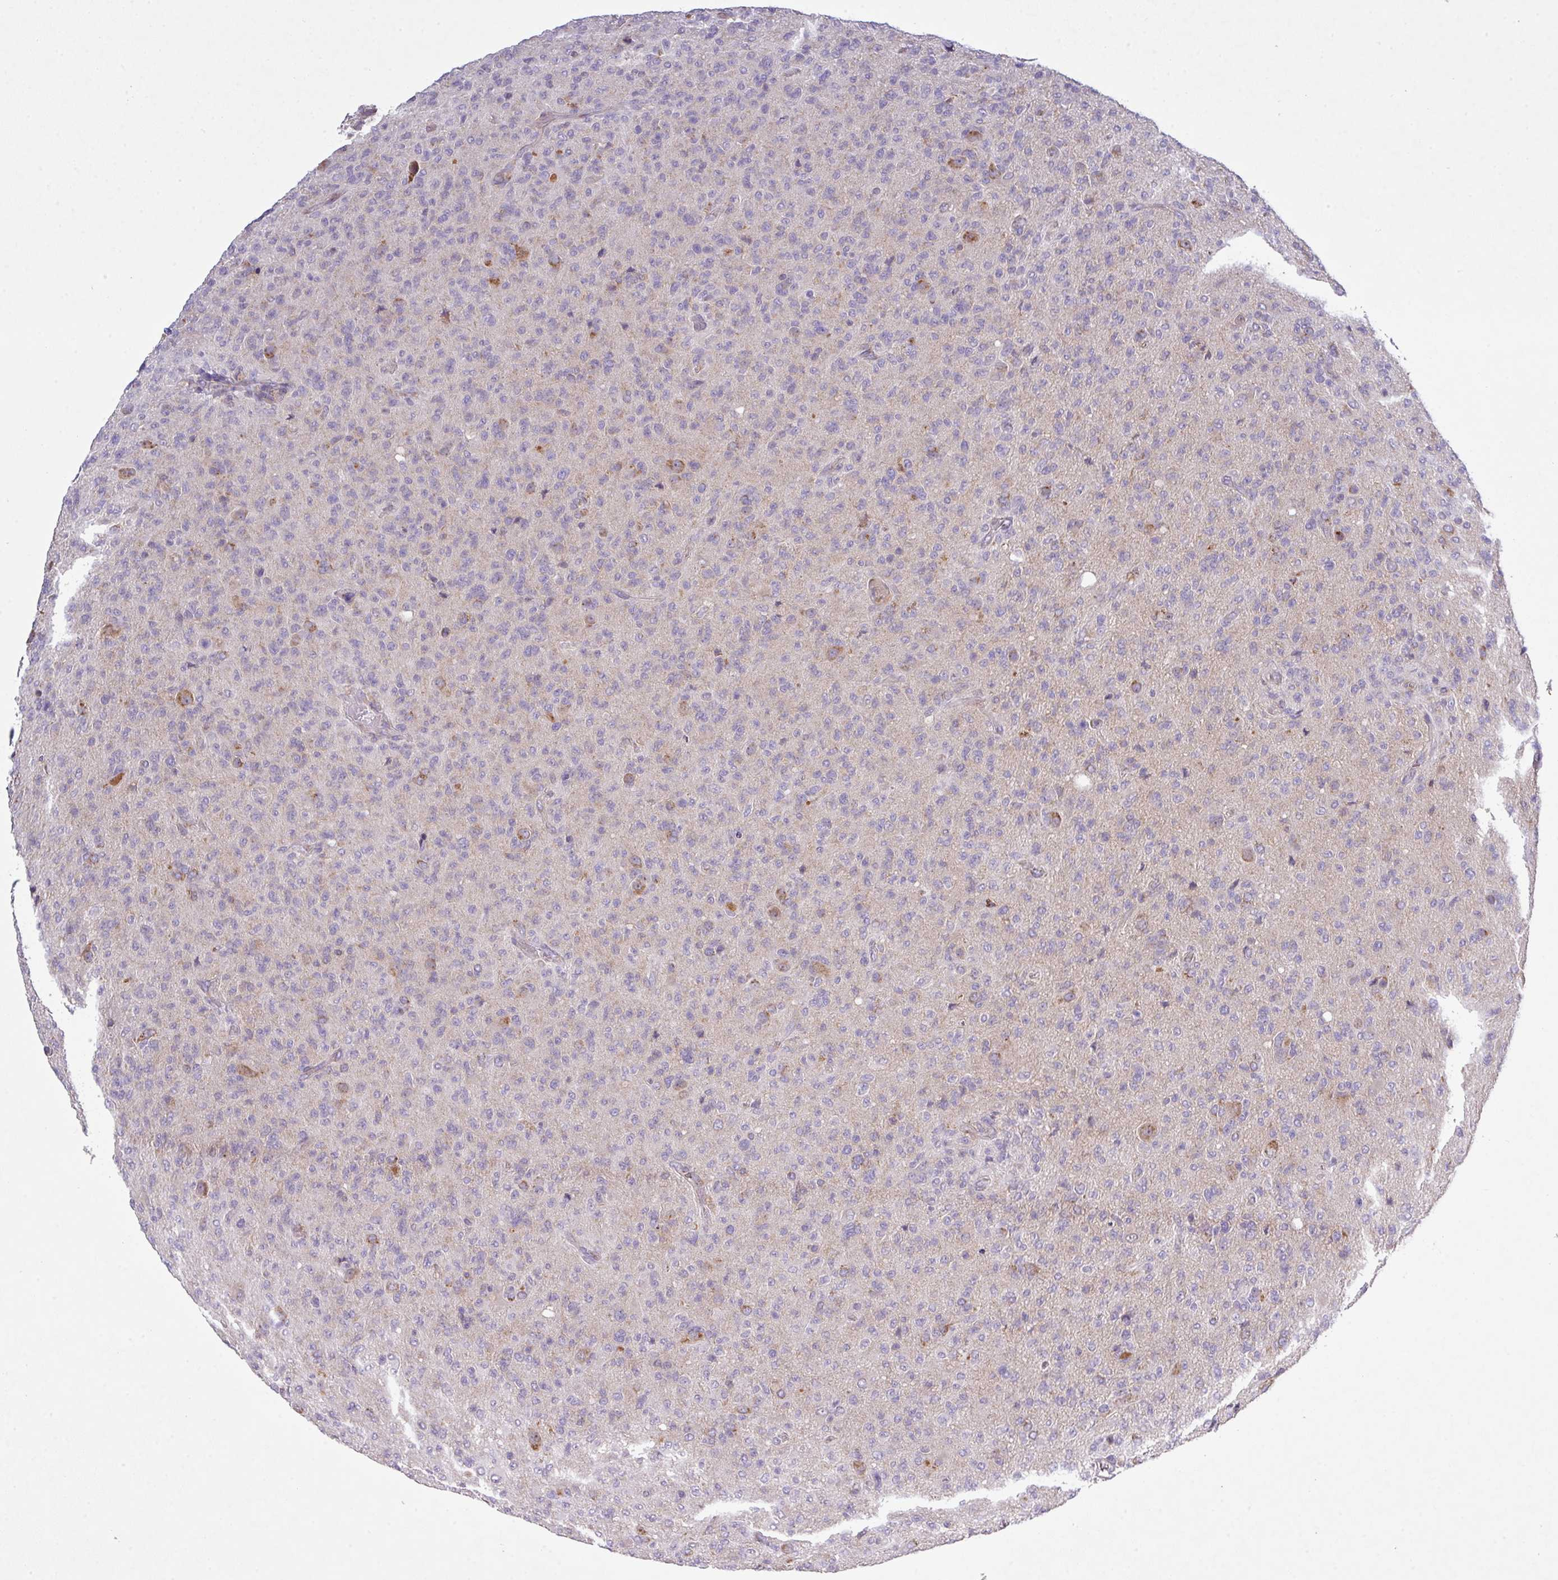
{"staining": {"intensity": "moderate", "quantity": "<25%", "location": "cytoplasmic/membranous"}, "tissue": "glioma", "cell_type": "Tumor cells", "image_type": "cancer", "snomed": [{"axis": "morphology", "description": "Glioma, malignant, High grade"}, {"axis": "topography", "description": "Brain"}], "caption": "Glioma stained for a protein (brown) demonstrates moderate cytoplasmic/membranous positive staining in about <25% of tumor cells.", "gene": "VTI1A", "patient": {"sex": "female", "age": 57}}